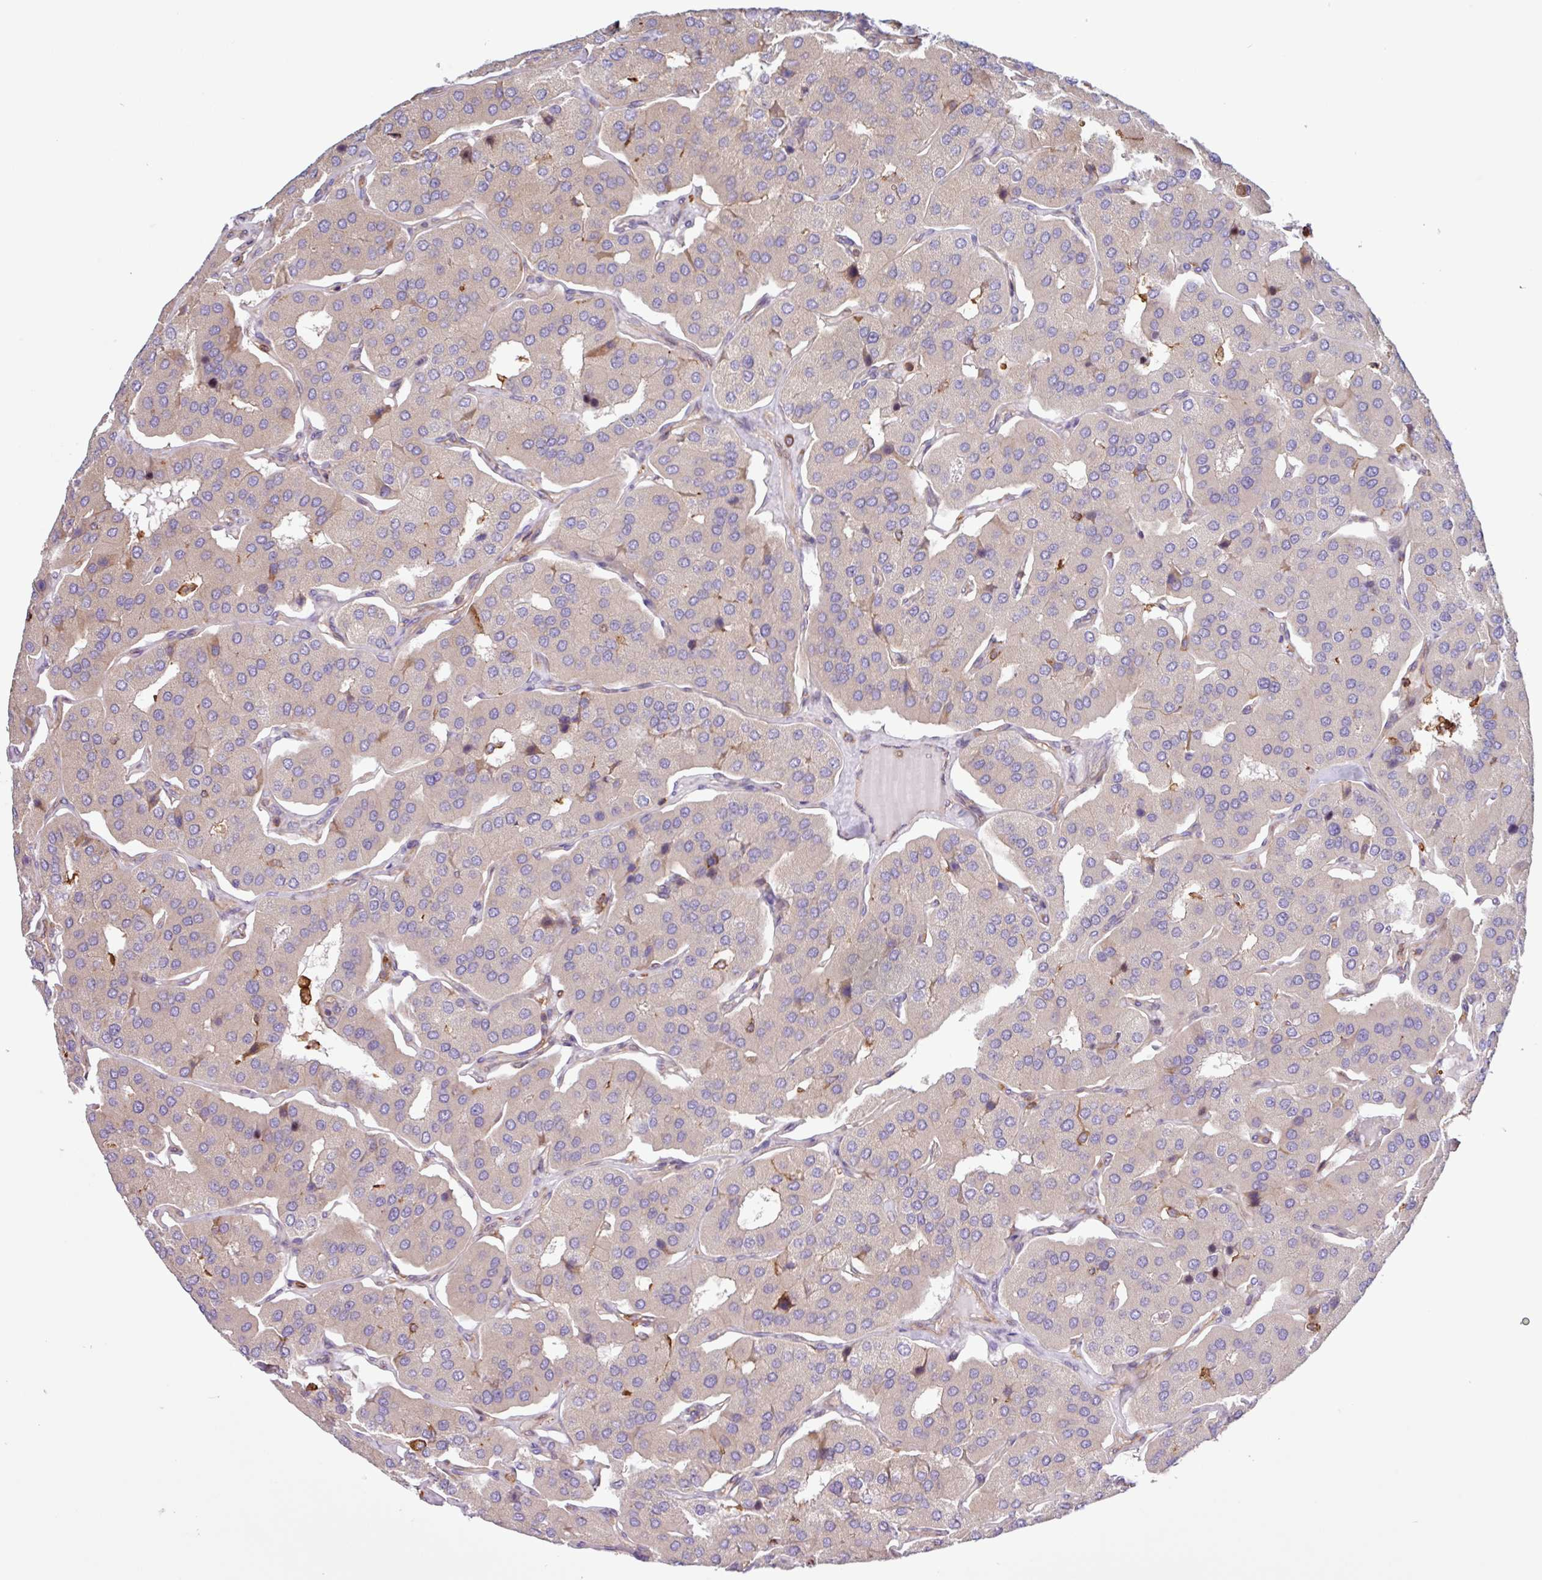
{"staining": {"intensity": "negative", "quantity": "none", "location": "none"}, "tissue": "parathyroid gland", "cell_type": "Glandular cells", "image_type": "normal", "snomed": [{"axis": "morphology", "description": "Normal tissue, NOS"}, {"axis": "morphology", "description": "Adenoma, NOS"}, {"axis": "topography", "description": "Parathyroid gland"}], "caption": "This is an IHC micrograph of normal human parathyroid gland. There is no positivity in glandular cells.", "gene": "ACTR3B", "patient": {"sex": "female", "age": 86}}